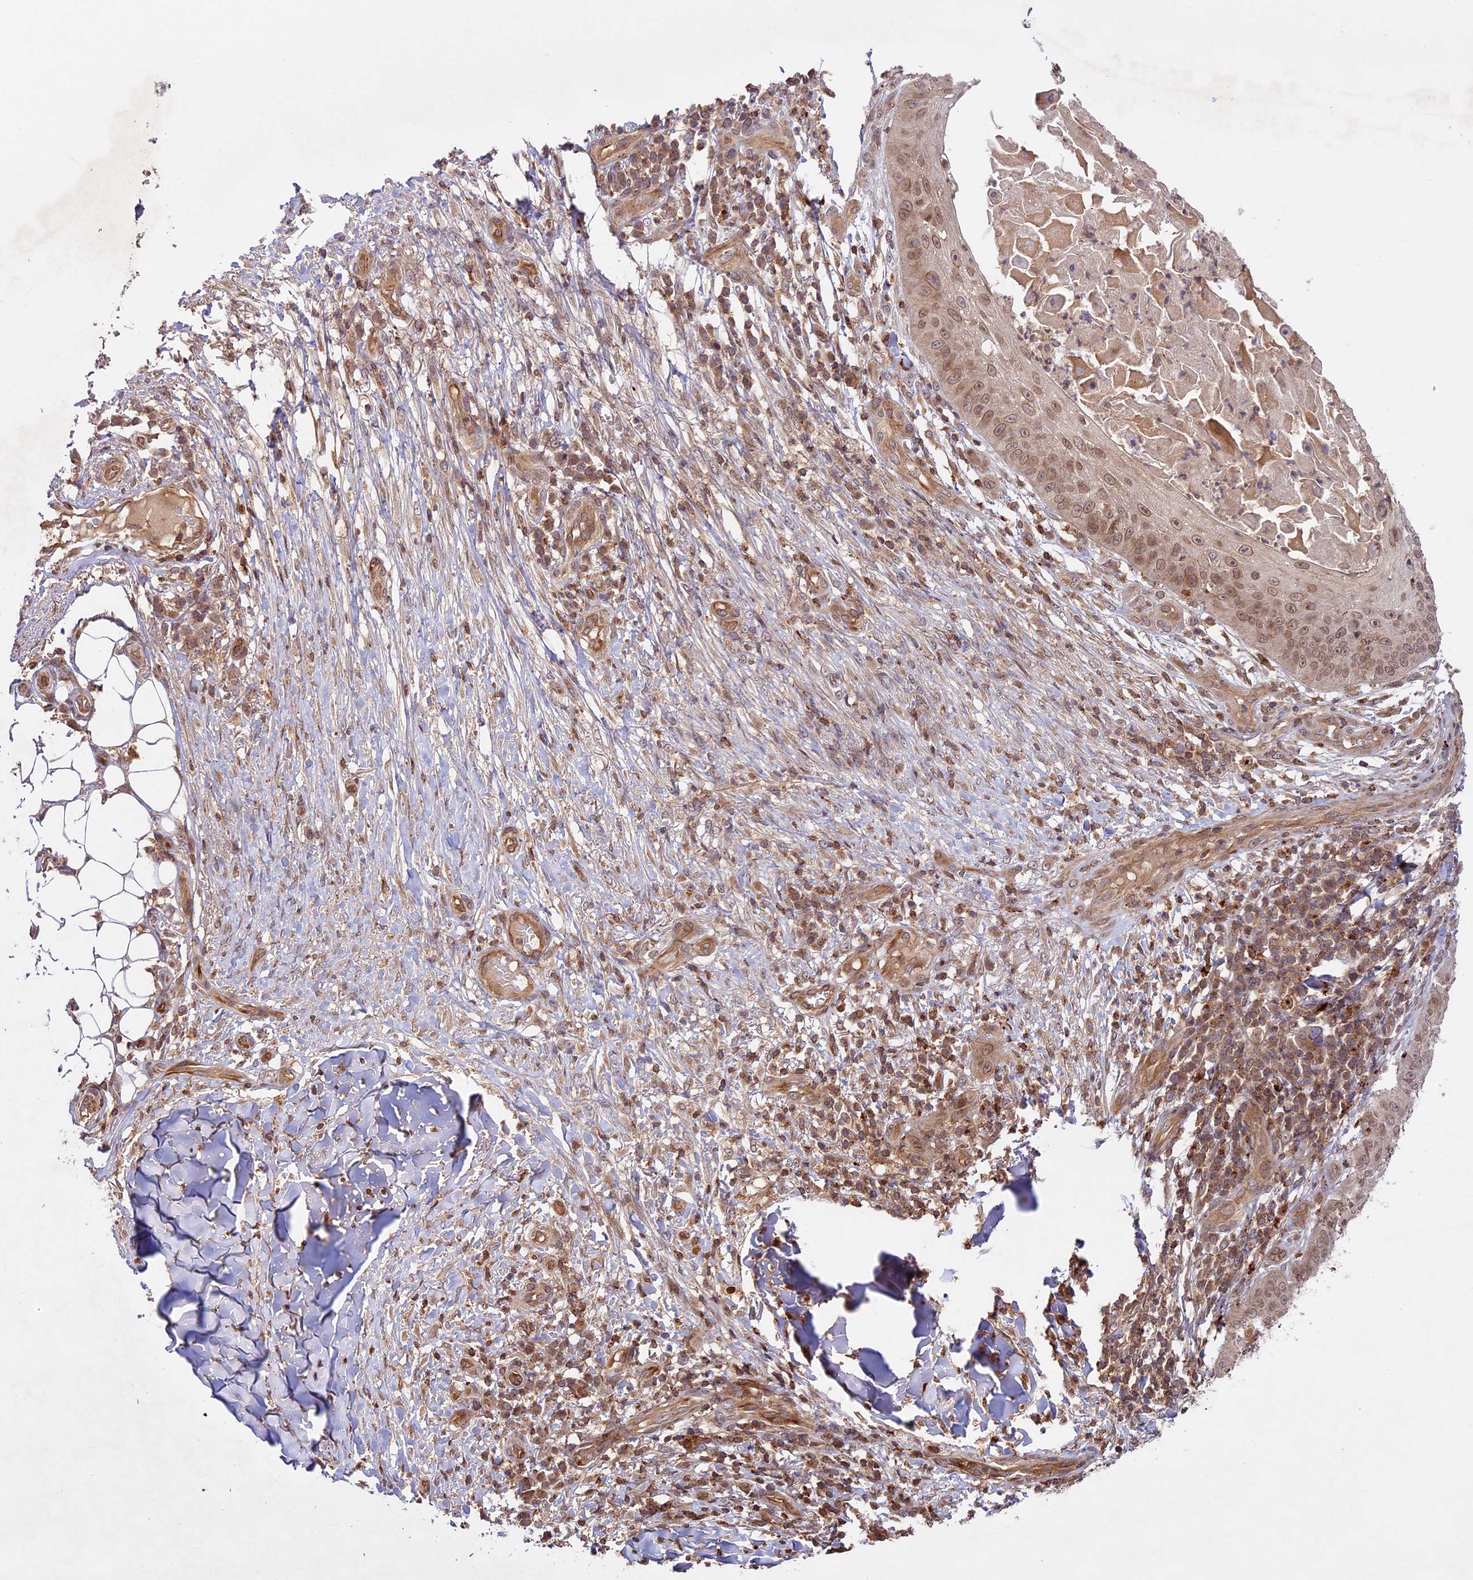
{"staining": {"intensity": "weak", "quantity": ">75%", "location": "cytoplasmic/membranous,nuclear"}, "tissue": "skin cancer", "cell_type": "Tumor cells", "image_type": "cancer", "snomed": [{"axis": "morphology", "description": "Squamous cell carcinoma, NOS"}, {"axis": "topography", "description": "Skin"}], "caption": "High-power microscopy captured an immunohistochemistry (IHC) image of skin cancer (squamous cell carcinoma), revealing weak cytoplasmic/membranous and nuclear positivity in approximately >75% of tumor cells. (DAB IHC with brightfield microscopy, high magnification).", "gene": "DGKH", "patient": {"sex": "male", "age": 70}}